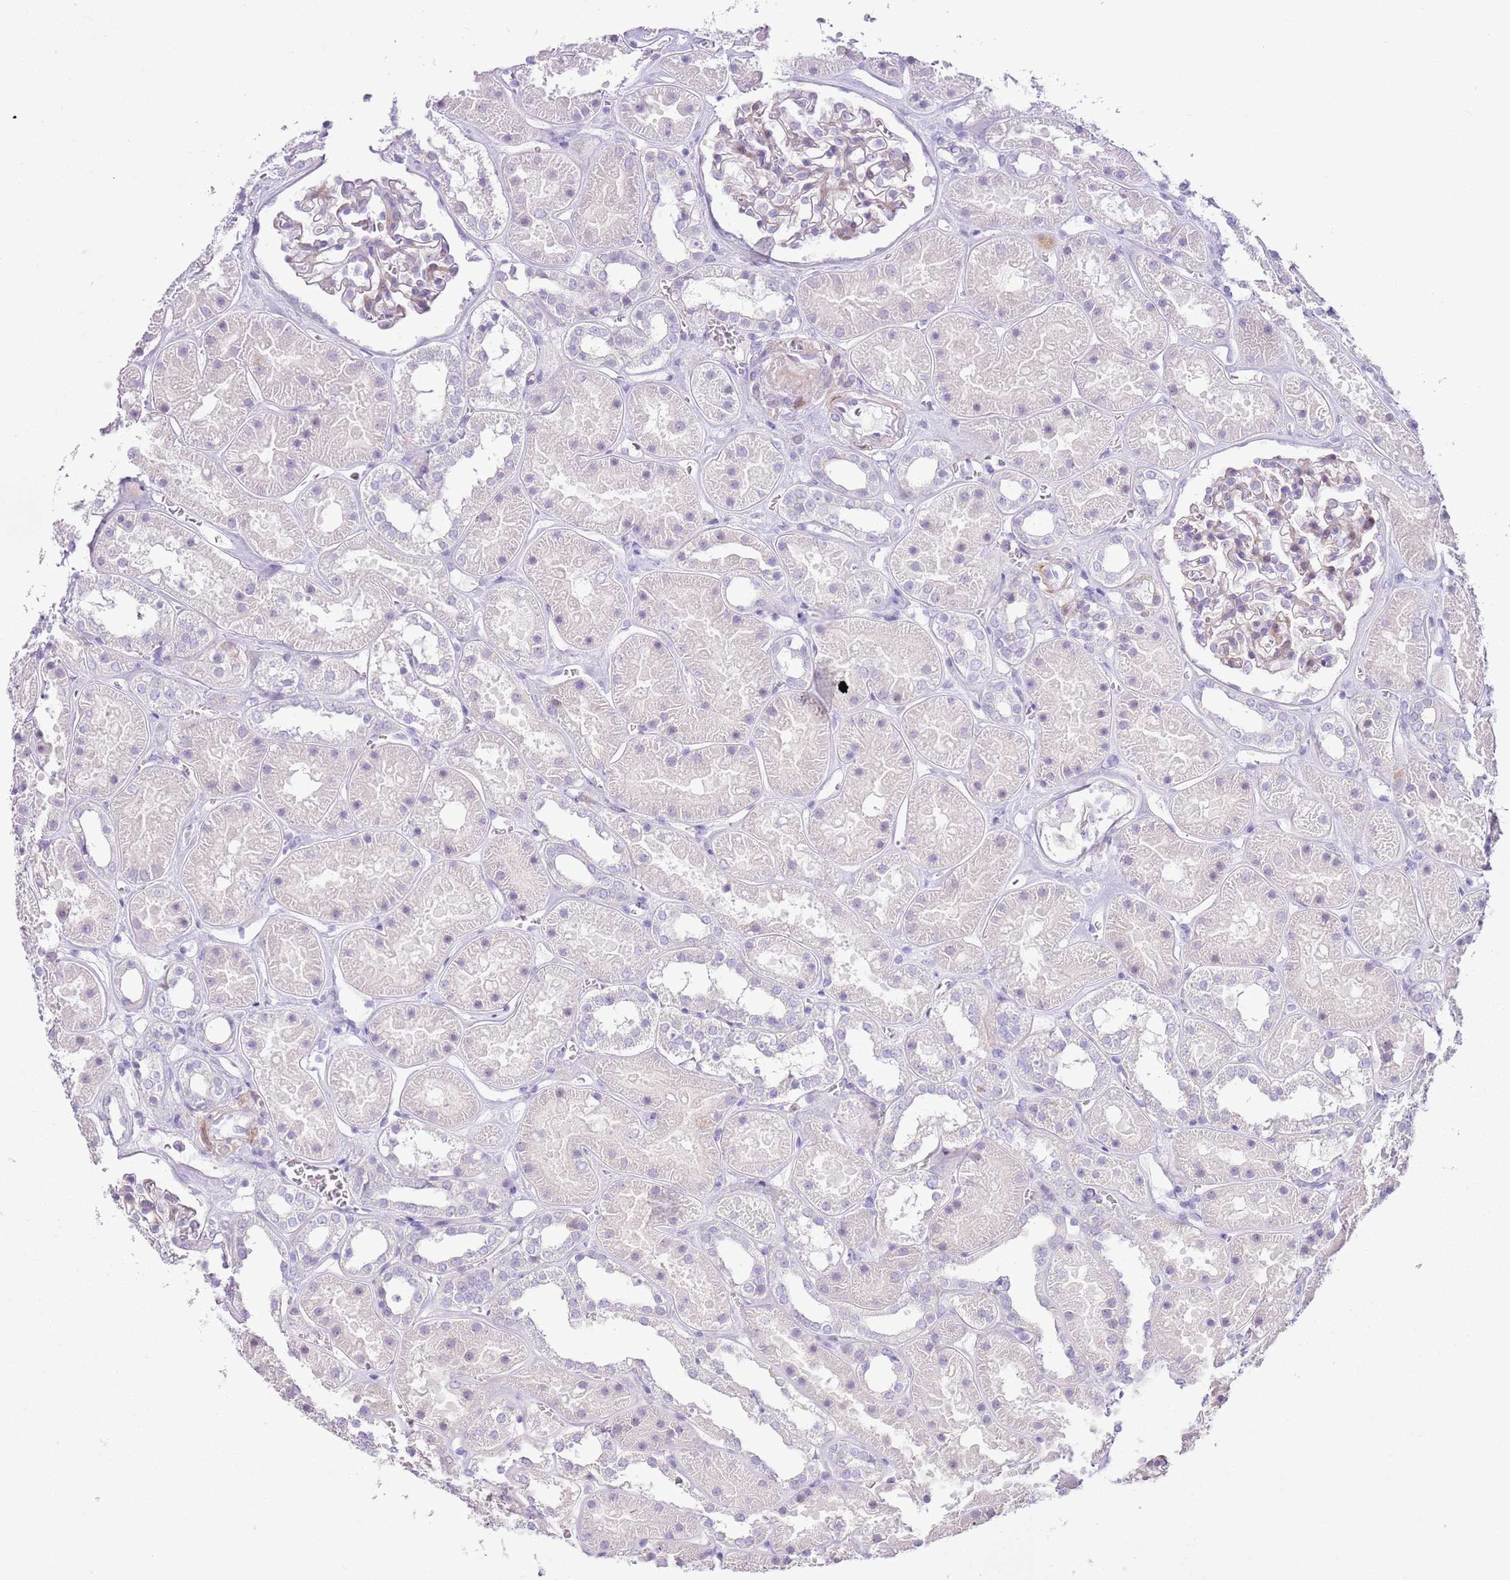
{"staining": {"intensity": "weak", "quantity": "<25%", "location": "cytoplasmic/membranous"}, "tissue": "kidney", "cell_type": "Cells in glomeruli", "image_type": "normal", "snomed": [{"axis": "morphology", "description": "Normal tissue, NOS"}, {"axis": "topography", "description": "Kidney"}], "caption": "An IHC micrograph of normal kidney is shown. There is no staining in cells in glomeruli of kidney.", "gene": "ZNF239", "patient": {"sex": "female", "age": 41}}